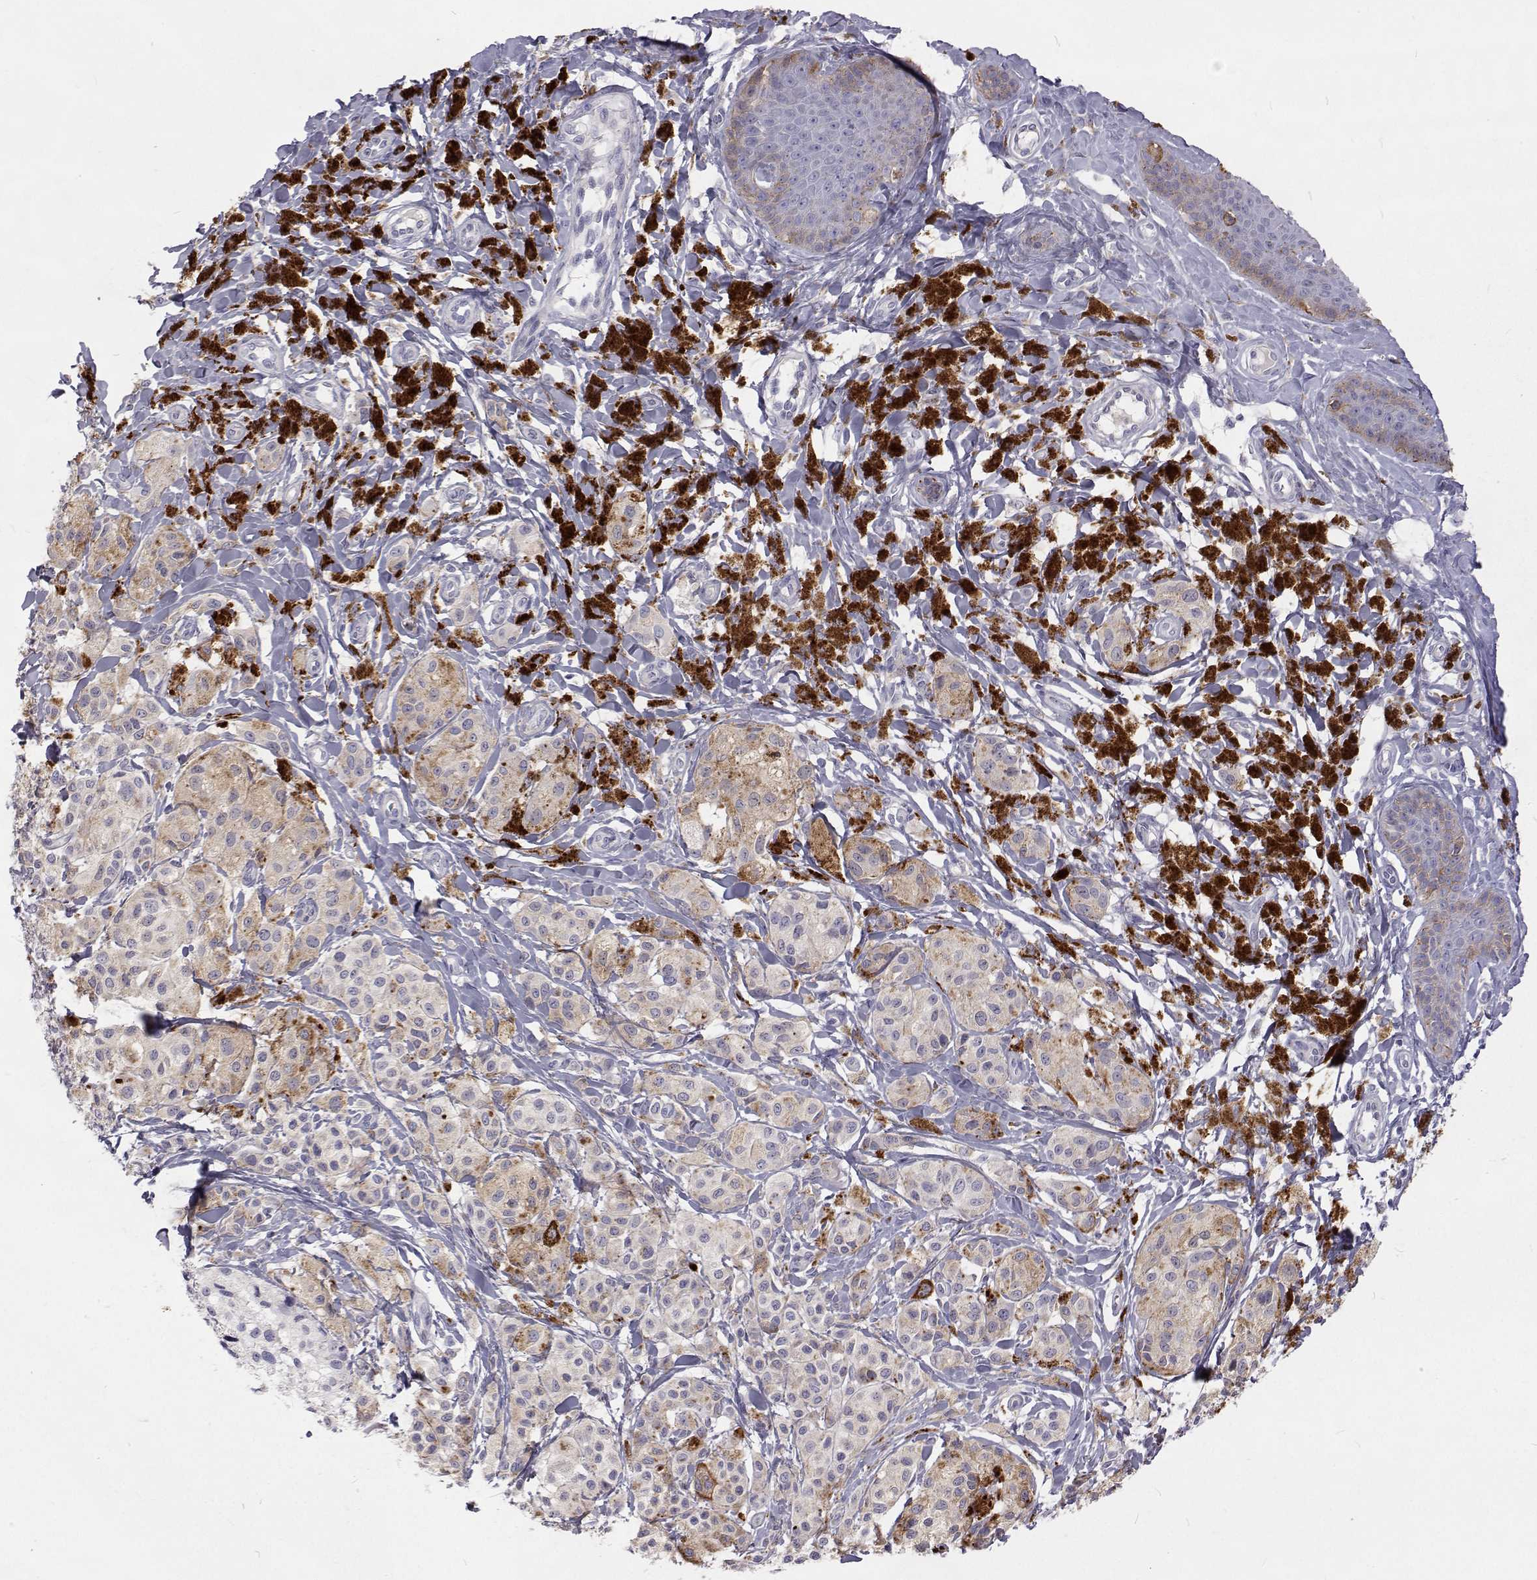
{"staining": {"intensity": "negative", "quantity": "none", "location": "none"}, "tissue": "melanoma", "cell_type": "Tumor cells", "image_type": "cancer", "snomed": [{"axis": "morphology", "description": "Malignant melanoma, NOS"}, {"axis": "topography", "description": "Skin"}], "caption": "High magnification brightfield microscopy of melanoma stained with DAB (3,3'-diaminobenzidine) (brown) and counterstained with hematoxylin (blue): tumor cells show no significant expression.", "gene": "NPR3", "patient": {"sex": "female", "age": 80}}